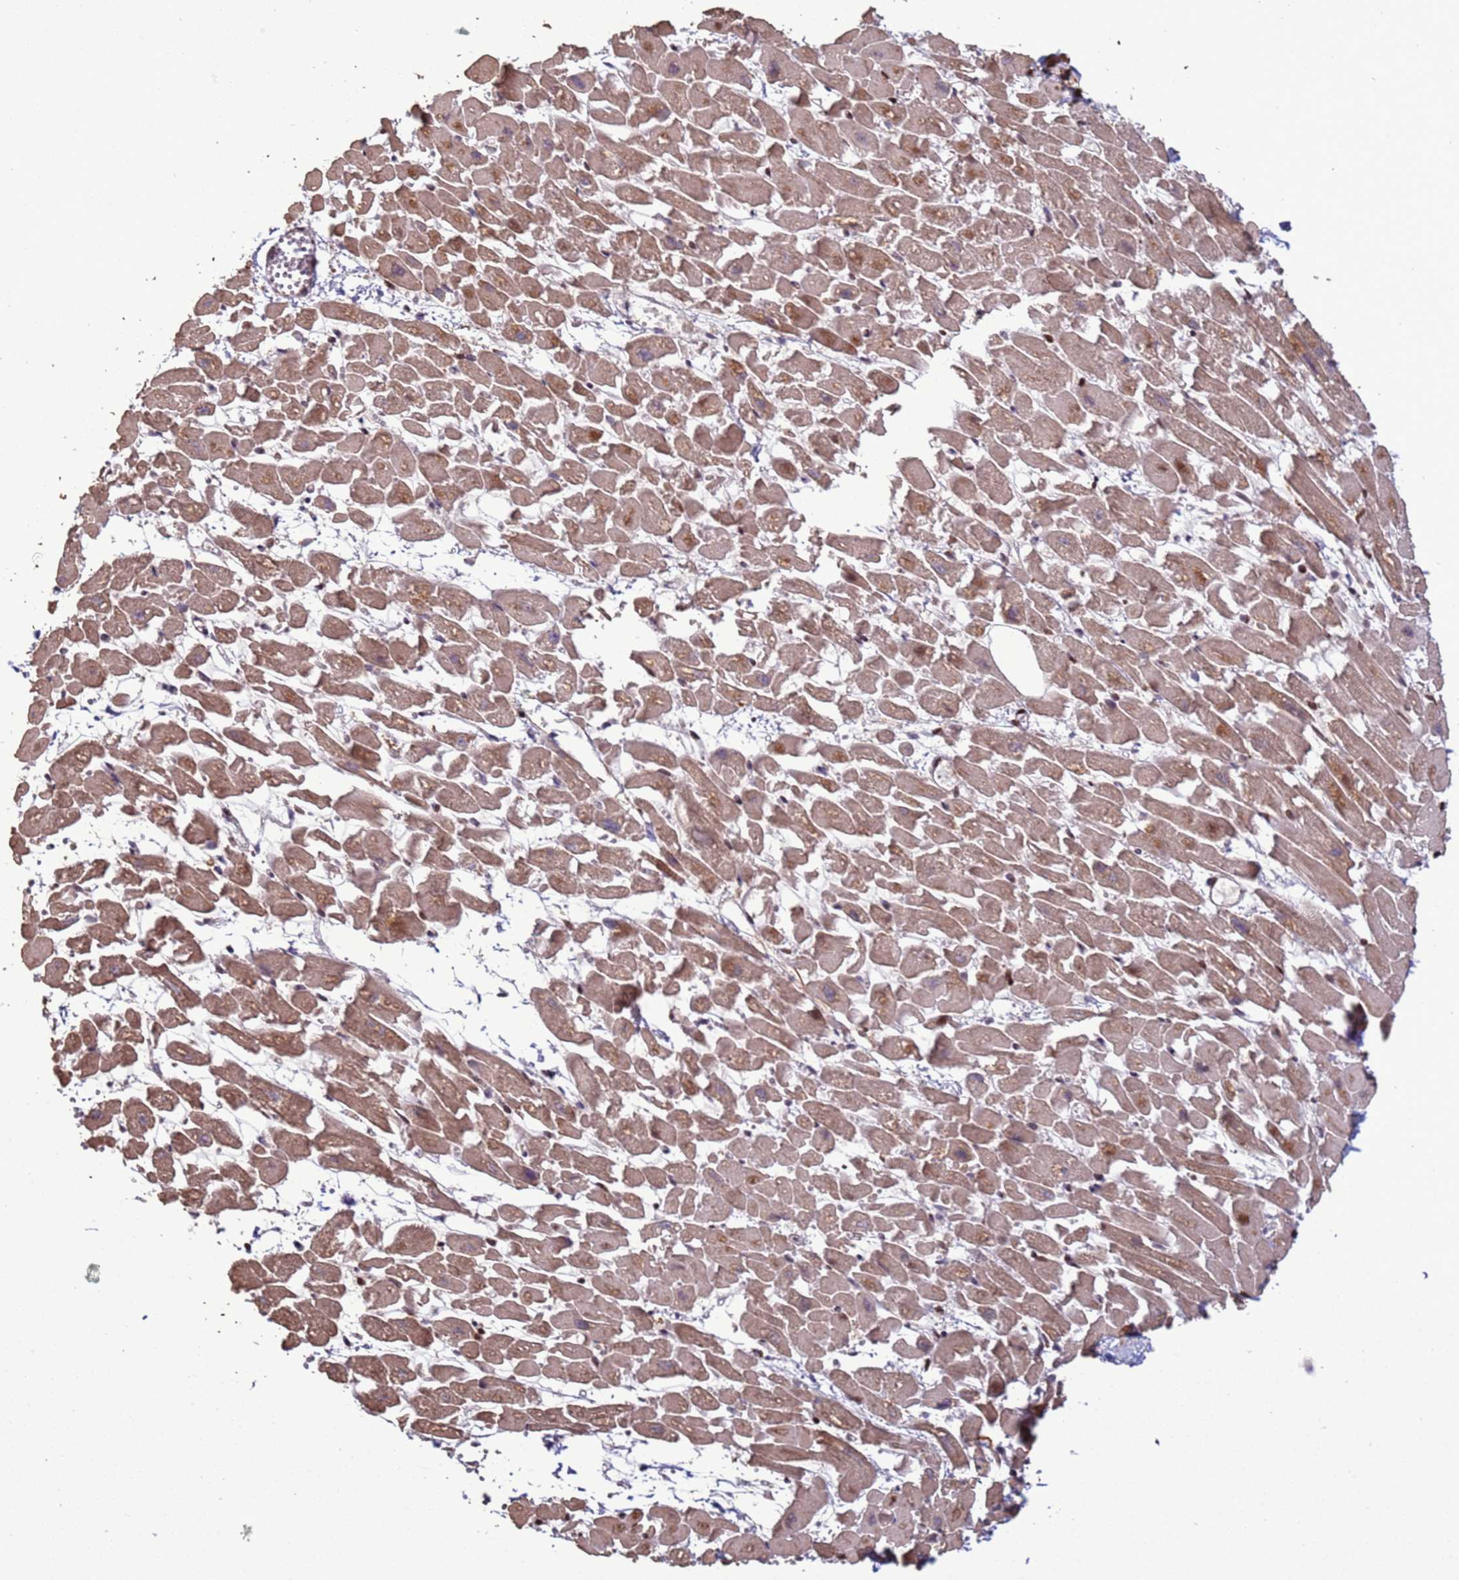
{"staining": {"intensity": "moderate", "quantity": ">75%", "location": "cytoplasmic/membranous"}, "tissue": "heart muscle", "cell_type": "Cardiomyocytes", "image_type": "normal", "snomed": [{"axis": "morphology", "description": "Normal tissue, NOS"}, {"axis": "topography", "description": "Heart"}], "caption": "A histopathology image showing moderate cytoplasmic/membranous expression in approximately >75% of cardiomyocytes in unremarkable heart muscle, as visualized by brown immunohistochemical staining.", "gene": "HGH1", "patient": {"sex": "female", "age": 64}}